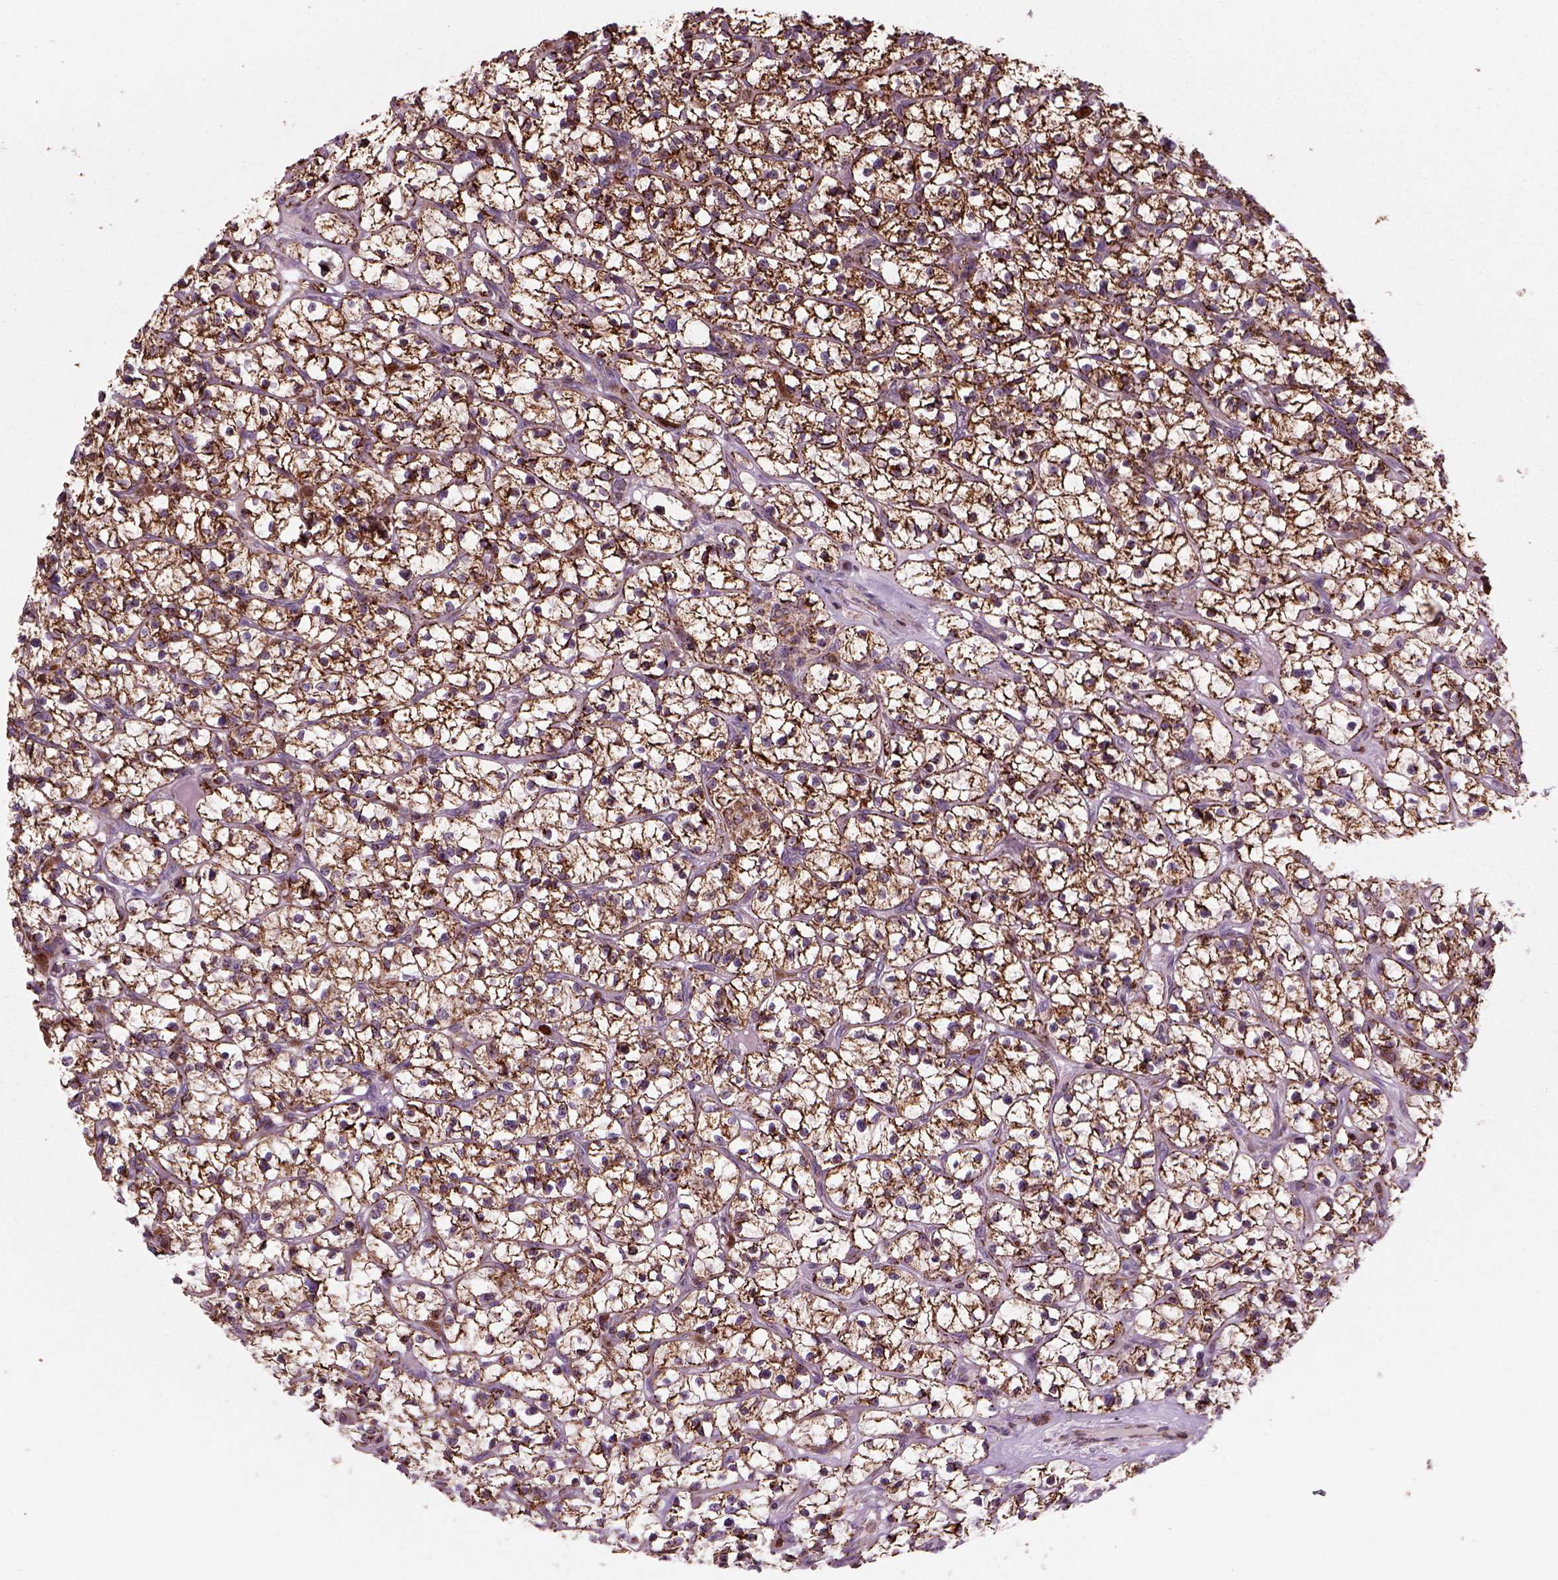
{"staining": {"intensity": "strong", "quantity": ">75%", "location": "cytoplasmic/membranous"}, "tissue": "renal cancer", "cell_type": "Tumor cells", "image_type": "cancer", "snomed": [{"axis": "morphology", "description": "Adenocarcinoma, NOS"}, {"axis": "topography", "description": "Kidney"}], "caption": "IHC (DAB (3,3'-diaminobenzidine)) staining of adenocarcinoma (renal) reveals strong cytoplasmic/membranous protein expression in approximately >75% of tumor cells. The protein is stained brown, and the nuclei are stained in blue (DAB IHC with brightfield microscopy, high magnification).", "gene": "NUDT16L1", "patient": {"sex": "female", "age": 64}}